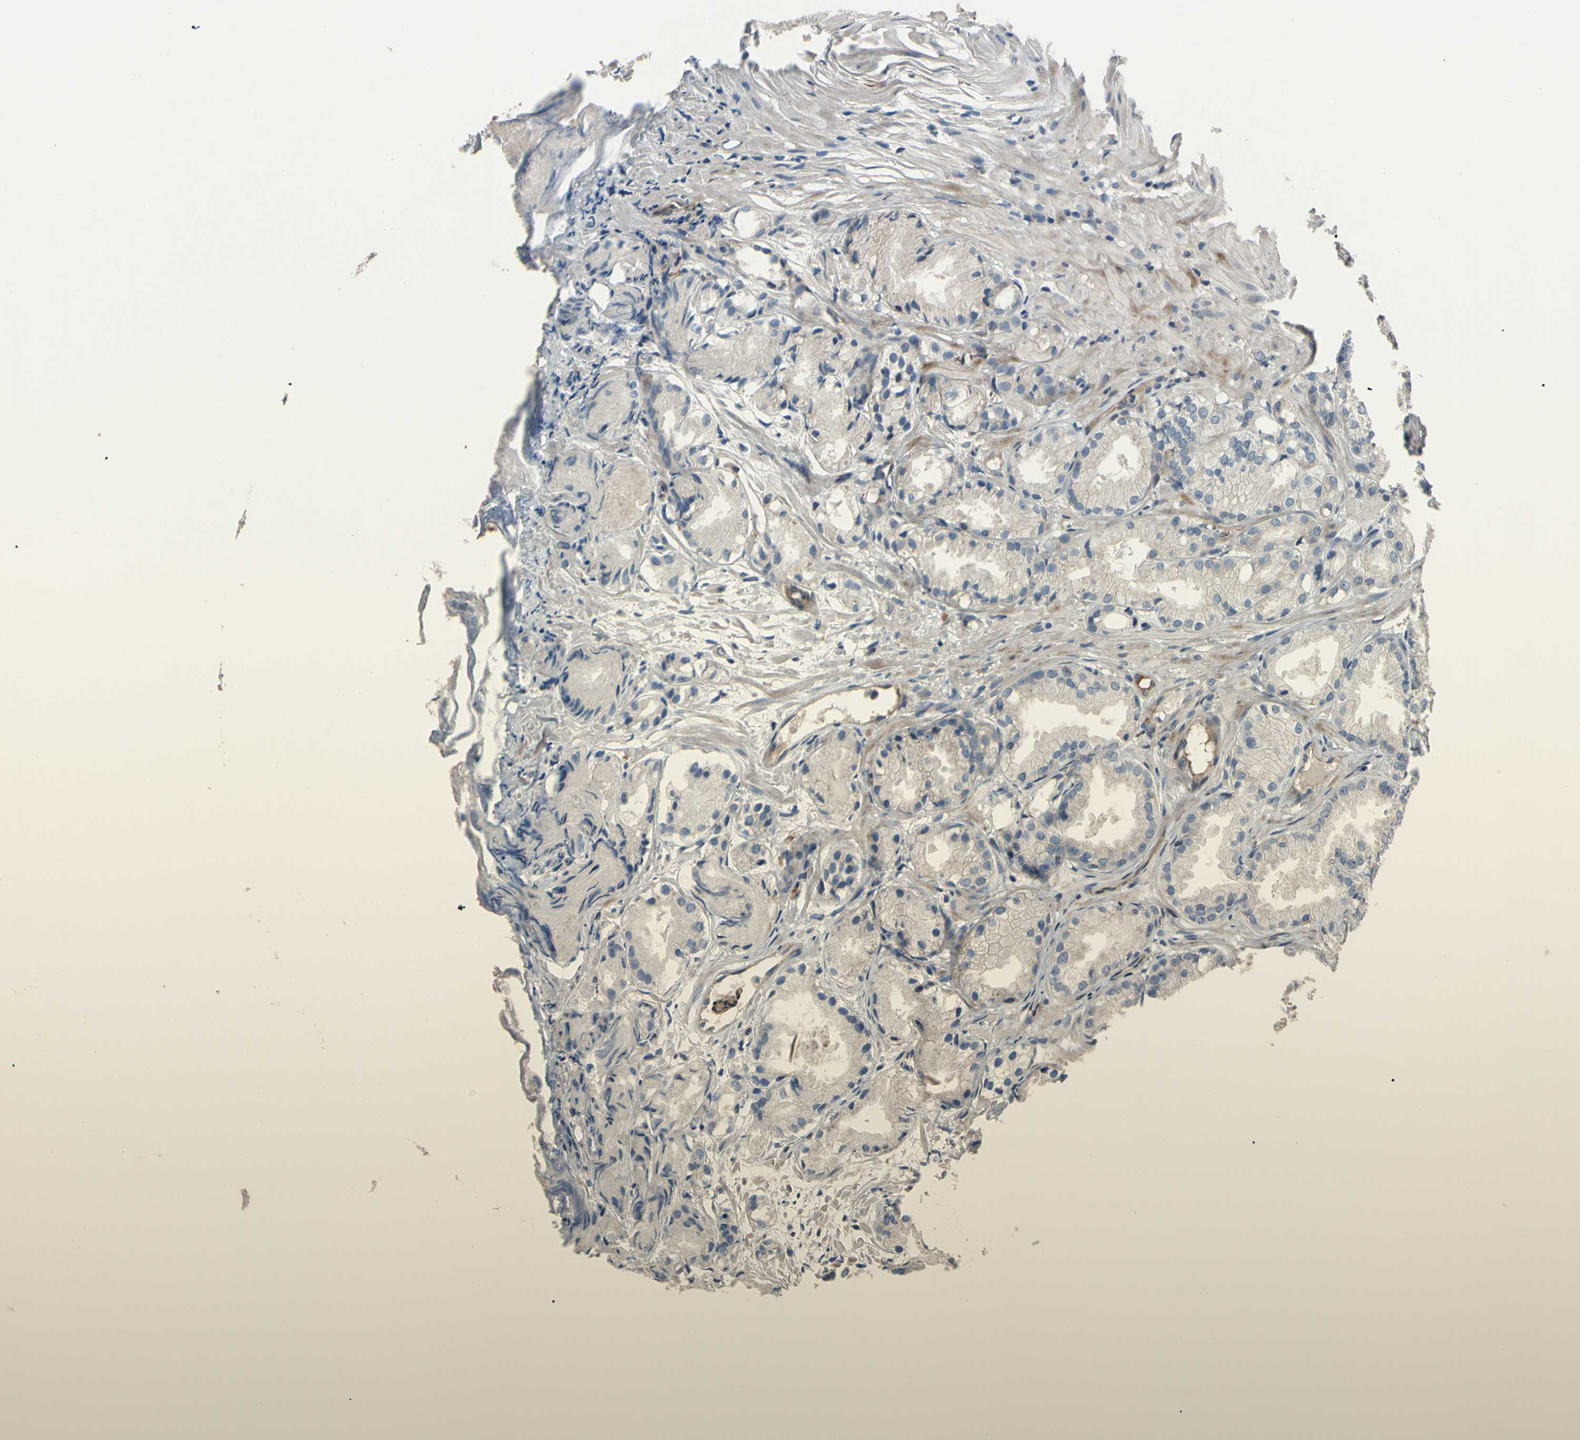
{"staining": {"intensity": "weak", "quantity": "25%-75%", "location": "cytoplasmic/membranous"}, "tissue": "prostate cancer", "cell_type": "Tumor cells", "image_type": "cancer", "snomed": [{"axis": "morphology", "description": "Adenocarcinoma, Low grade"}, {"axis": "topography", "description": "Prostate"}], "caption": "A photomicrograph showing weak cytoplasmic/membranous expression in about 25%-75% of tumor cells in prostate cancer (low-grade adenocarcinoma), as visualized by brown immunohistochemical staining.", "gene": "SPTLC1", "patient": {"sex": "male", "age": 72}}